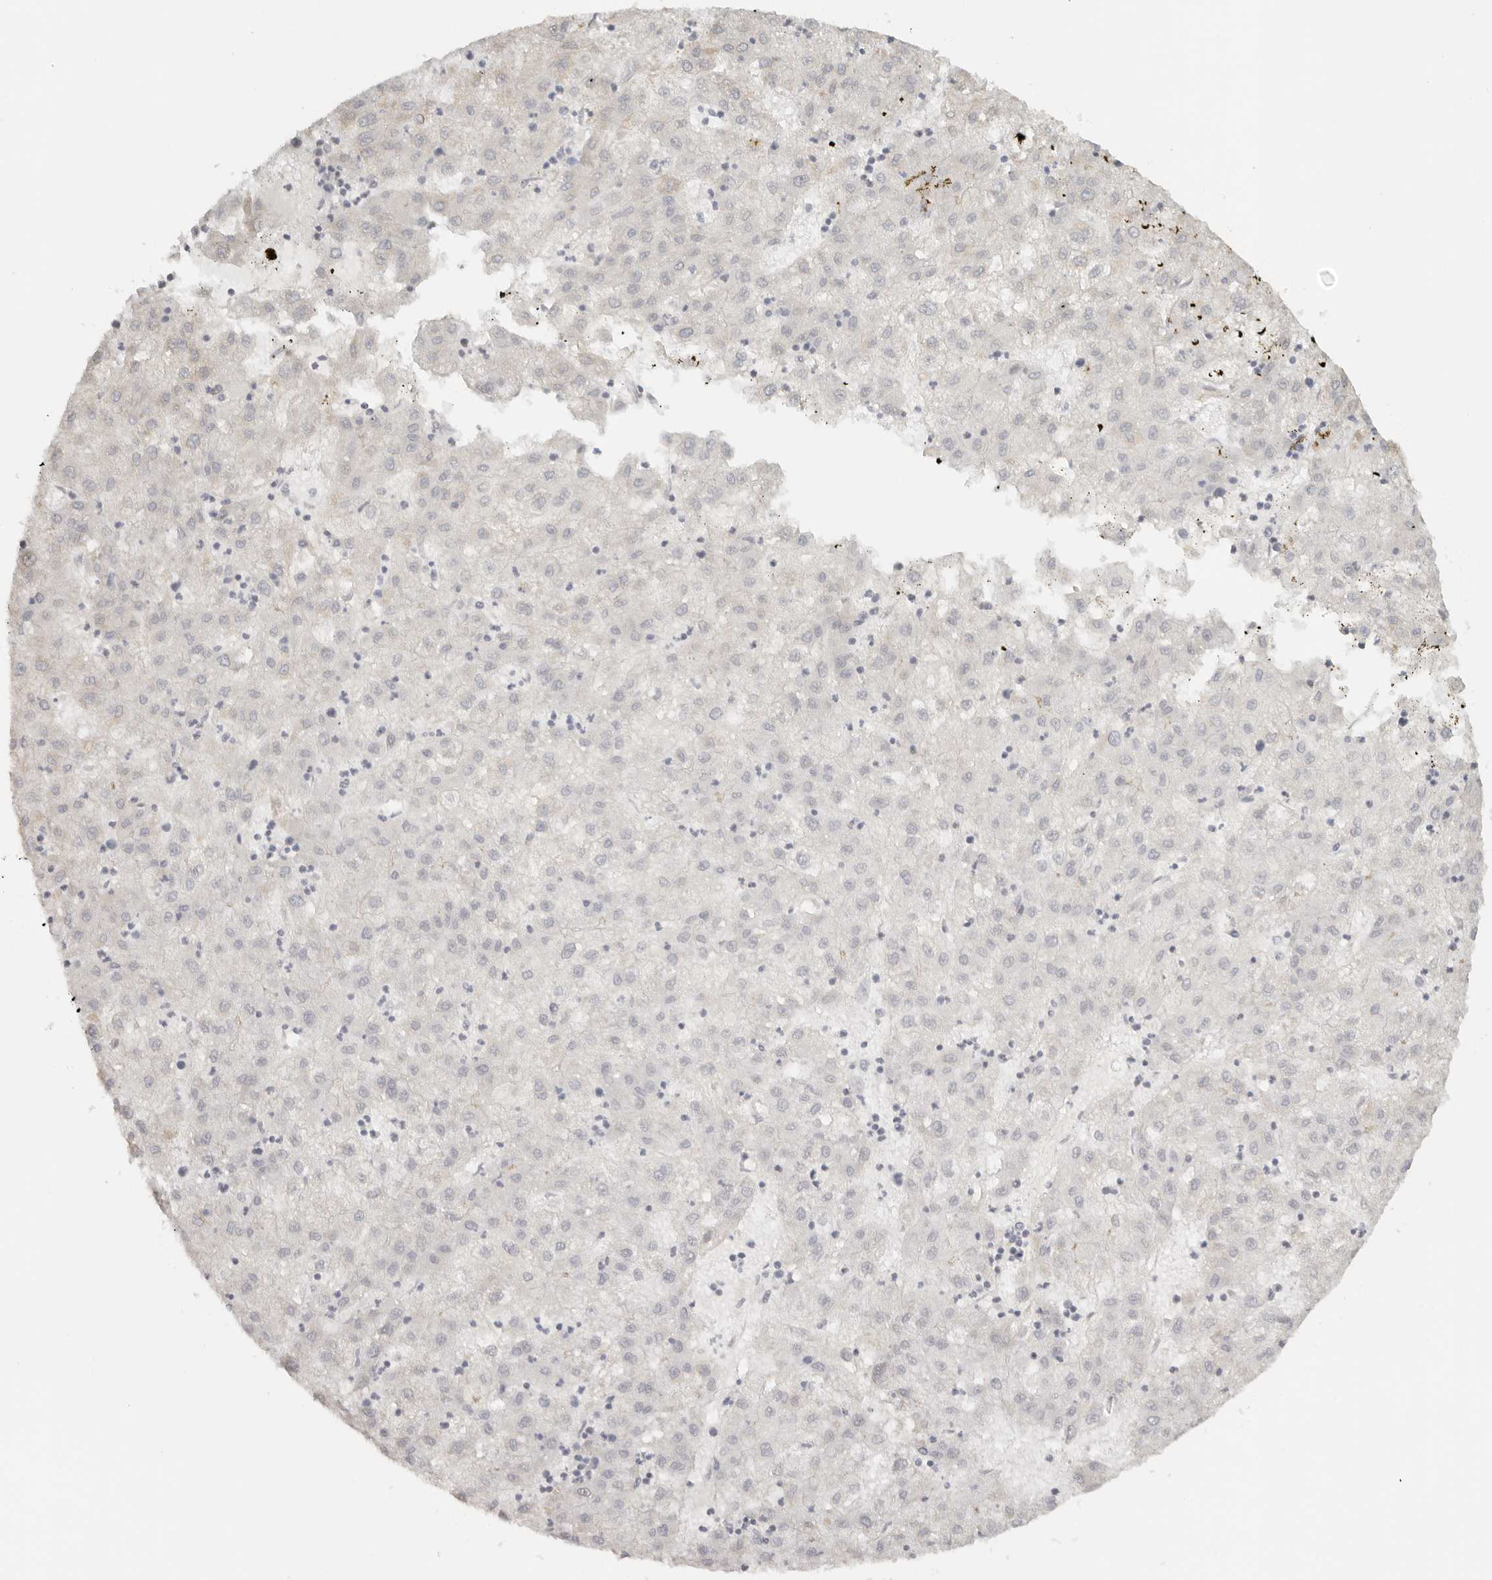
{"staining": {"intensity": "negative", "quantity": "none", "location": "none"}, "tissue": "liver cancer", "cell_type": "Tumor cells", "image_type": "cancer", "snomed": [{"axis": "morphology", "description": "Carcinoma, Hepatocellular, NOS"}, {"axis": "topography", "description": "Liver"}], "caption": "Human liver cancer stained for a protein using IHC exhibits no staining in tumor cells.", "gene": "KDF1", "patient": {"sex": "male", "age": 72}}